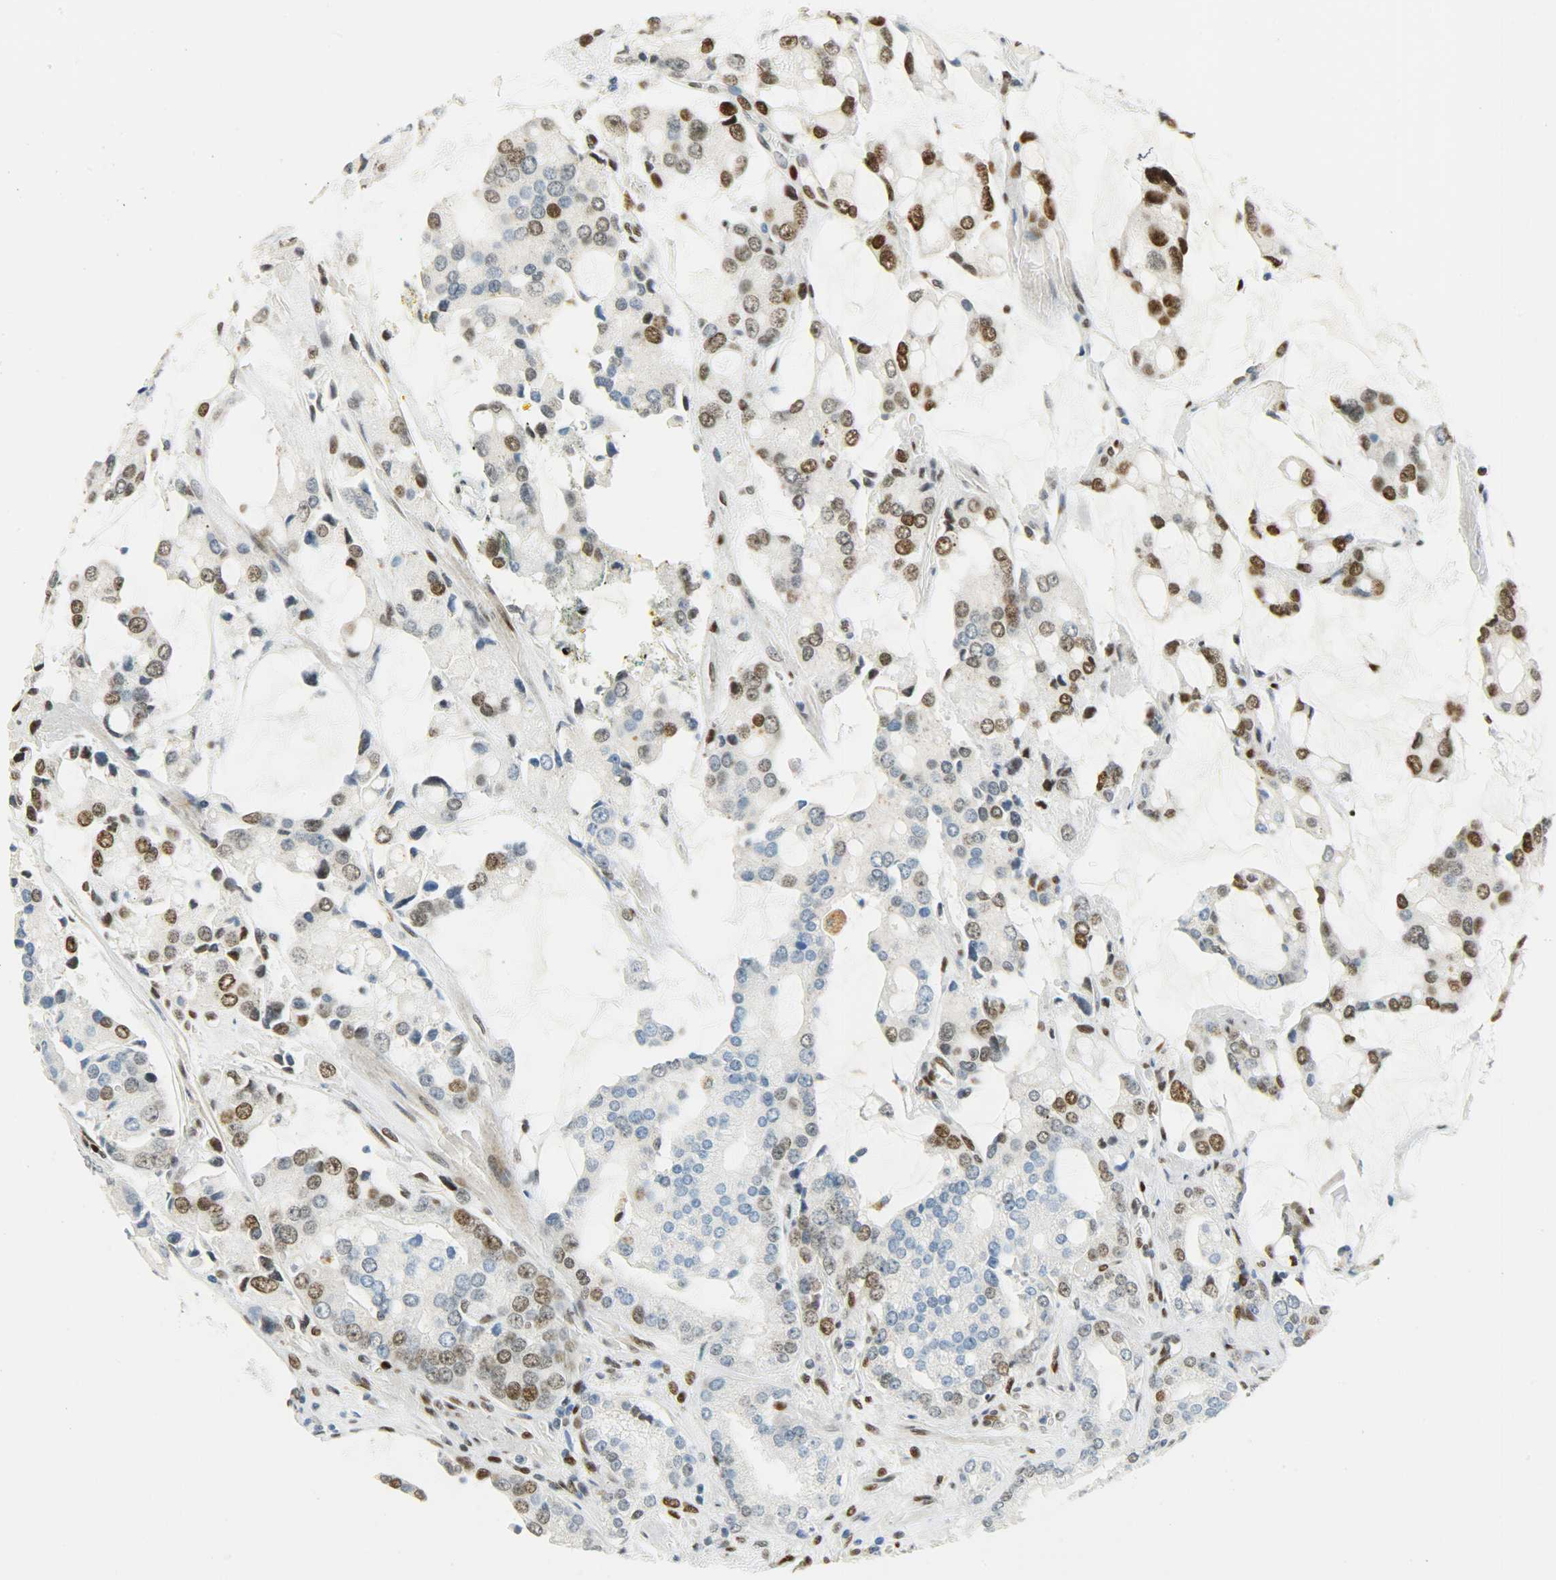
{"staining": {"intensity": "moderate", "quantity": "25%-75%", "location": "nuclear"}, "tissue": "prostate cancer", "cell_type": "Tumor cells", "image_type": "cancer", "snomed": [{"axis": "morphology", "description": "Adenocarcinoma, High grade"}, {"axis": "topography", "description": "Prostate"}], "caption": "An immunohistochemistry histopathology image of tumor tissue is shown. Protein staining in brown shows moderate nuclear positivity in prostate cancer (adenocarcinoma (high-grade)) within tumor cells.", "gene": "JUNB", "patient": {"sex": "male", "age": 67}}